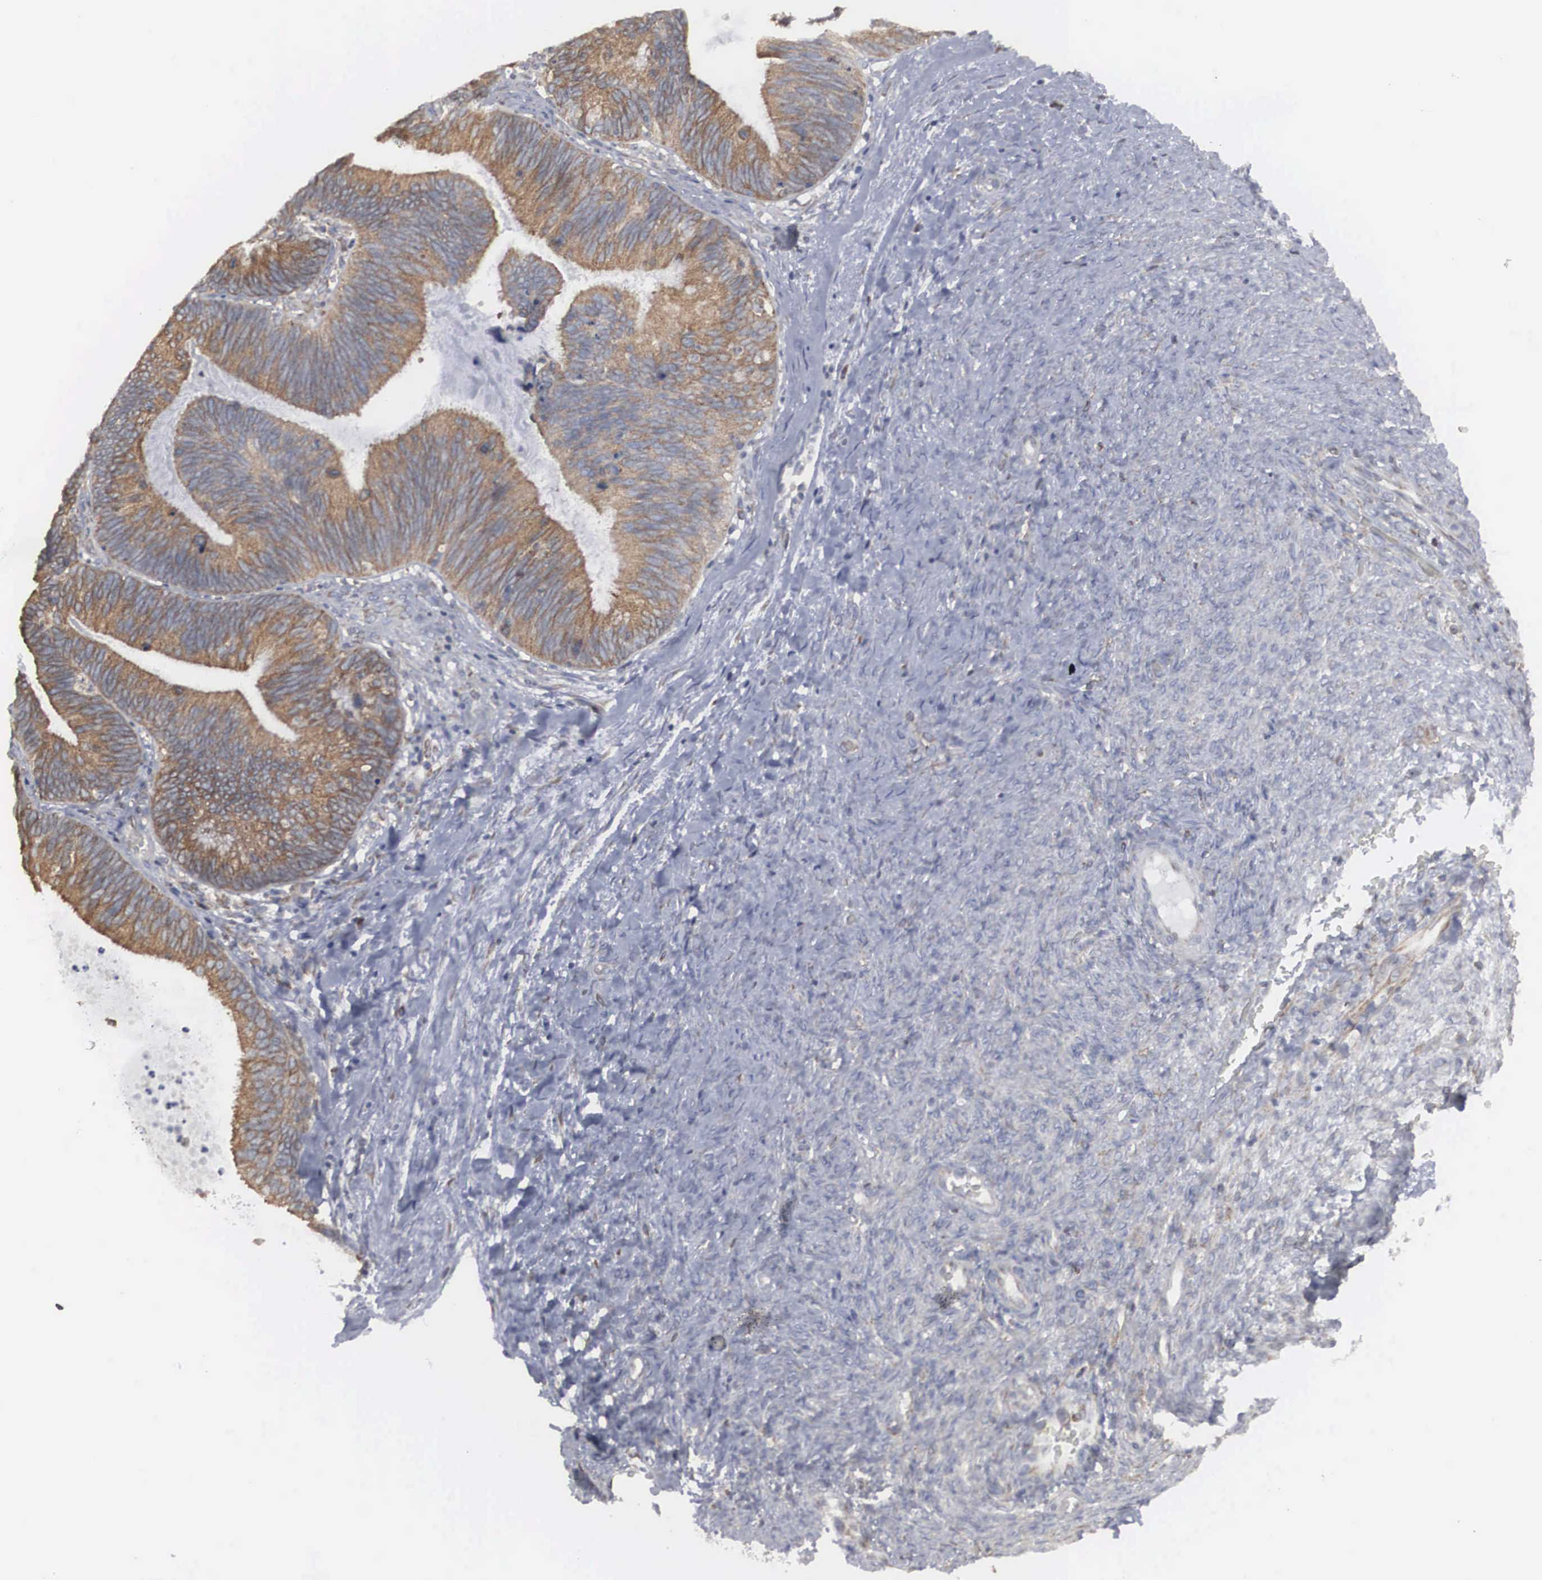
{"staining": {"intensity": "strong", "quantity": ">75%", "location": "cytoplasmic/membranous"}, "tissue": "ovarian cancer", "cell_type": "Tumor cells", "image_type": "cancer", "snomed": [{"axis": "morphology", "description": "Carcinoma, endometroid"}, {"axis": "topography", "description": "Ovary"}], "caption": "This photomicrograph demonstrates immunohistochemistry (IHC) staining of ovarian cancer (endometroid carcinoma), with high strong cytoplasmic/membranous staining in about >75% of tumor cells.", "gene": "MIA2", "patient": {"sex": "female", "age": 52}}